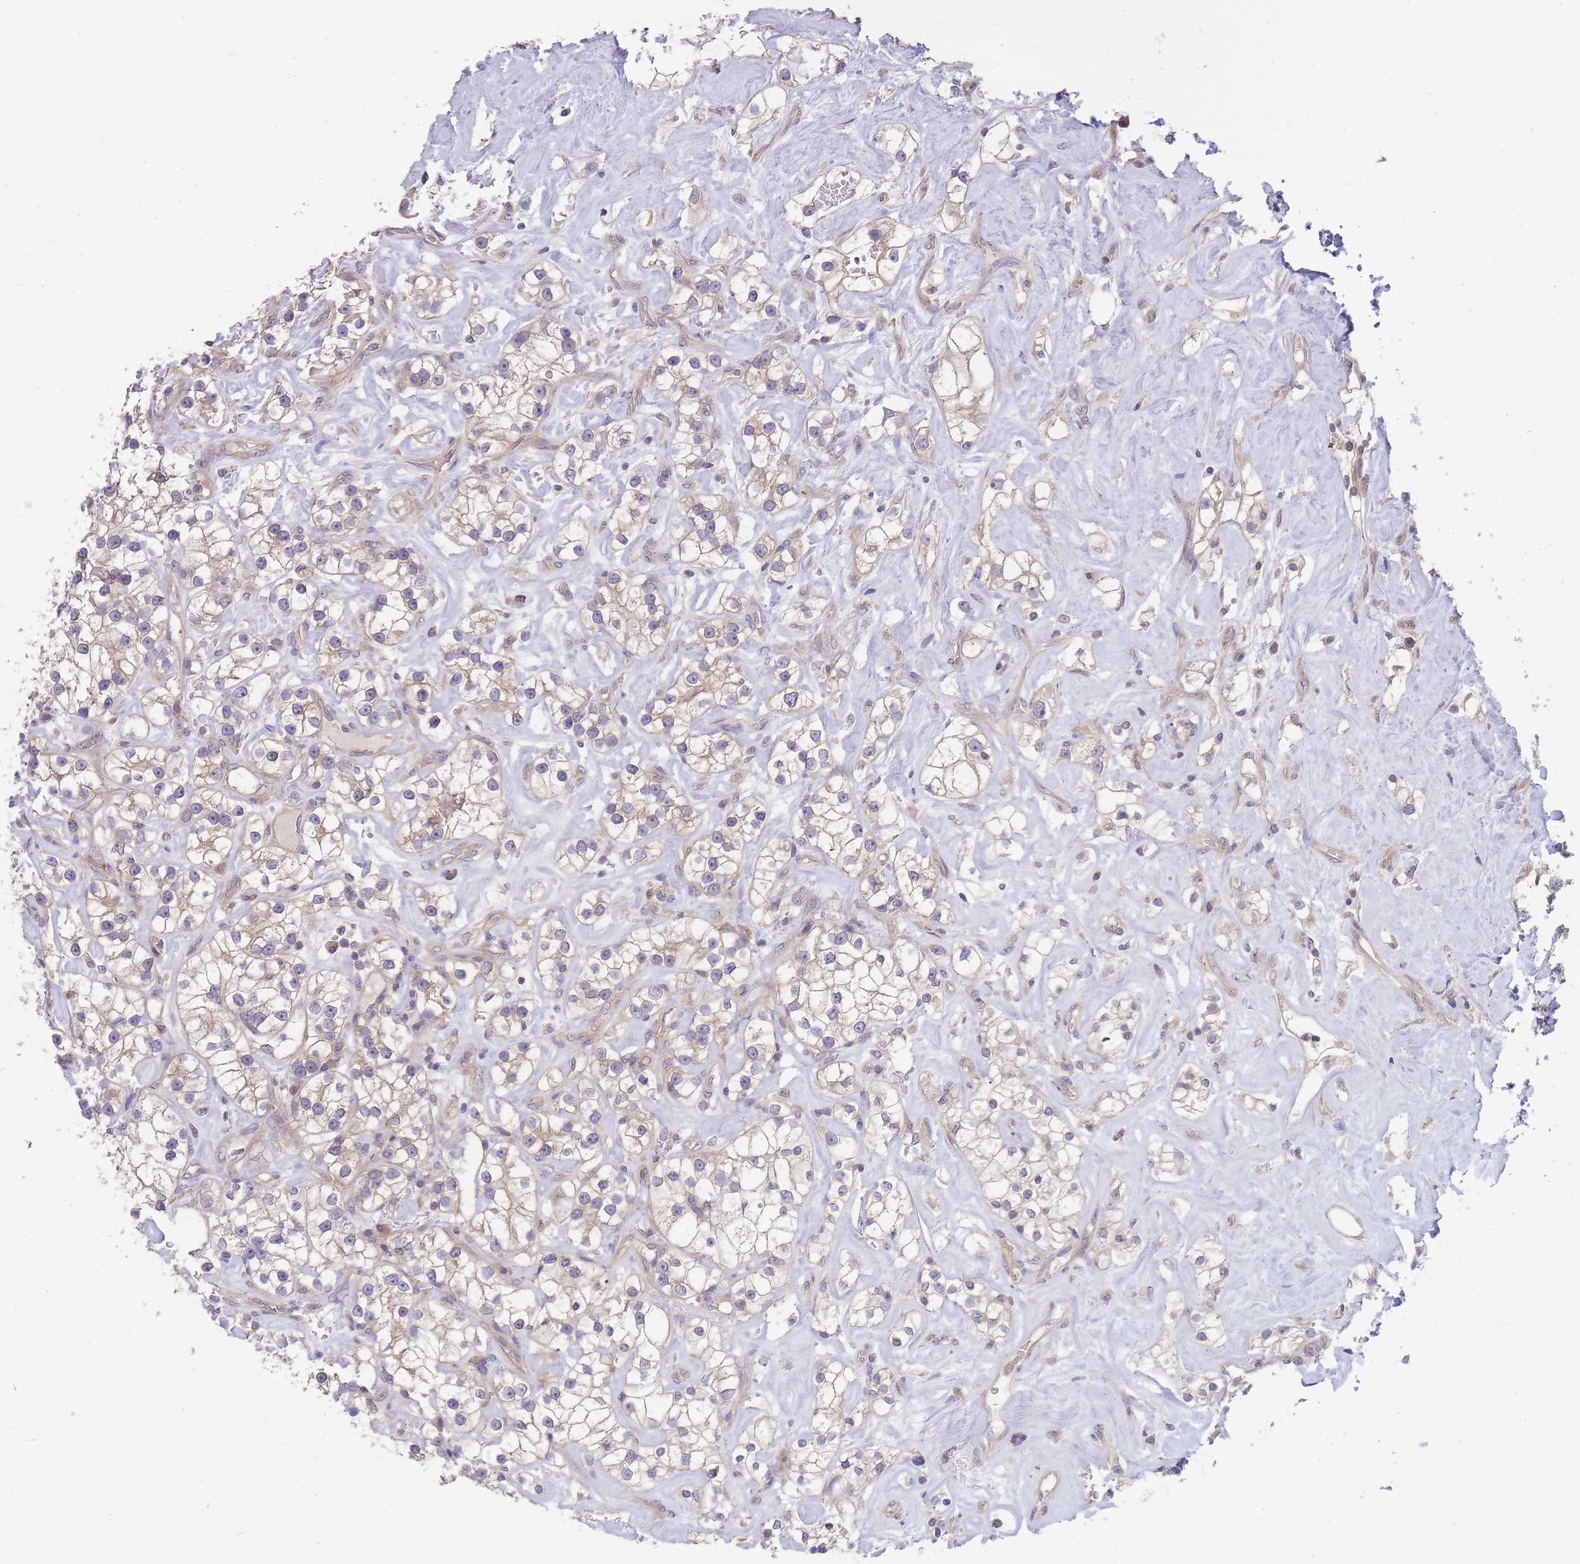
{"staining": {"intensity": "weak", "quantity": "<25%", "location": "cytoplasmic/membranous"}, "tissue": "renal cancer", "cell_type": "Tumor cells", "image_type": "cancer", "snomed": [{"axis": "morphology", "description": "Adenocarcinoma, NOS"}, {"axis": "topography", "description": "Kidney"}], "caption": "This is a image of IHC staining of renal cancer (adenocarcinoma), which shows no expression in tumor cells.", "gene": "PFDN6", "patient": {"sex": "male", "age": 77}}